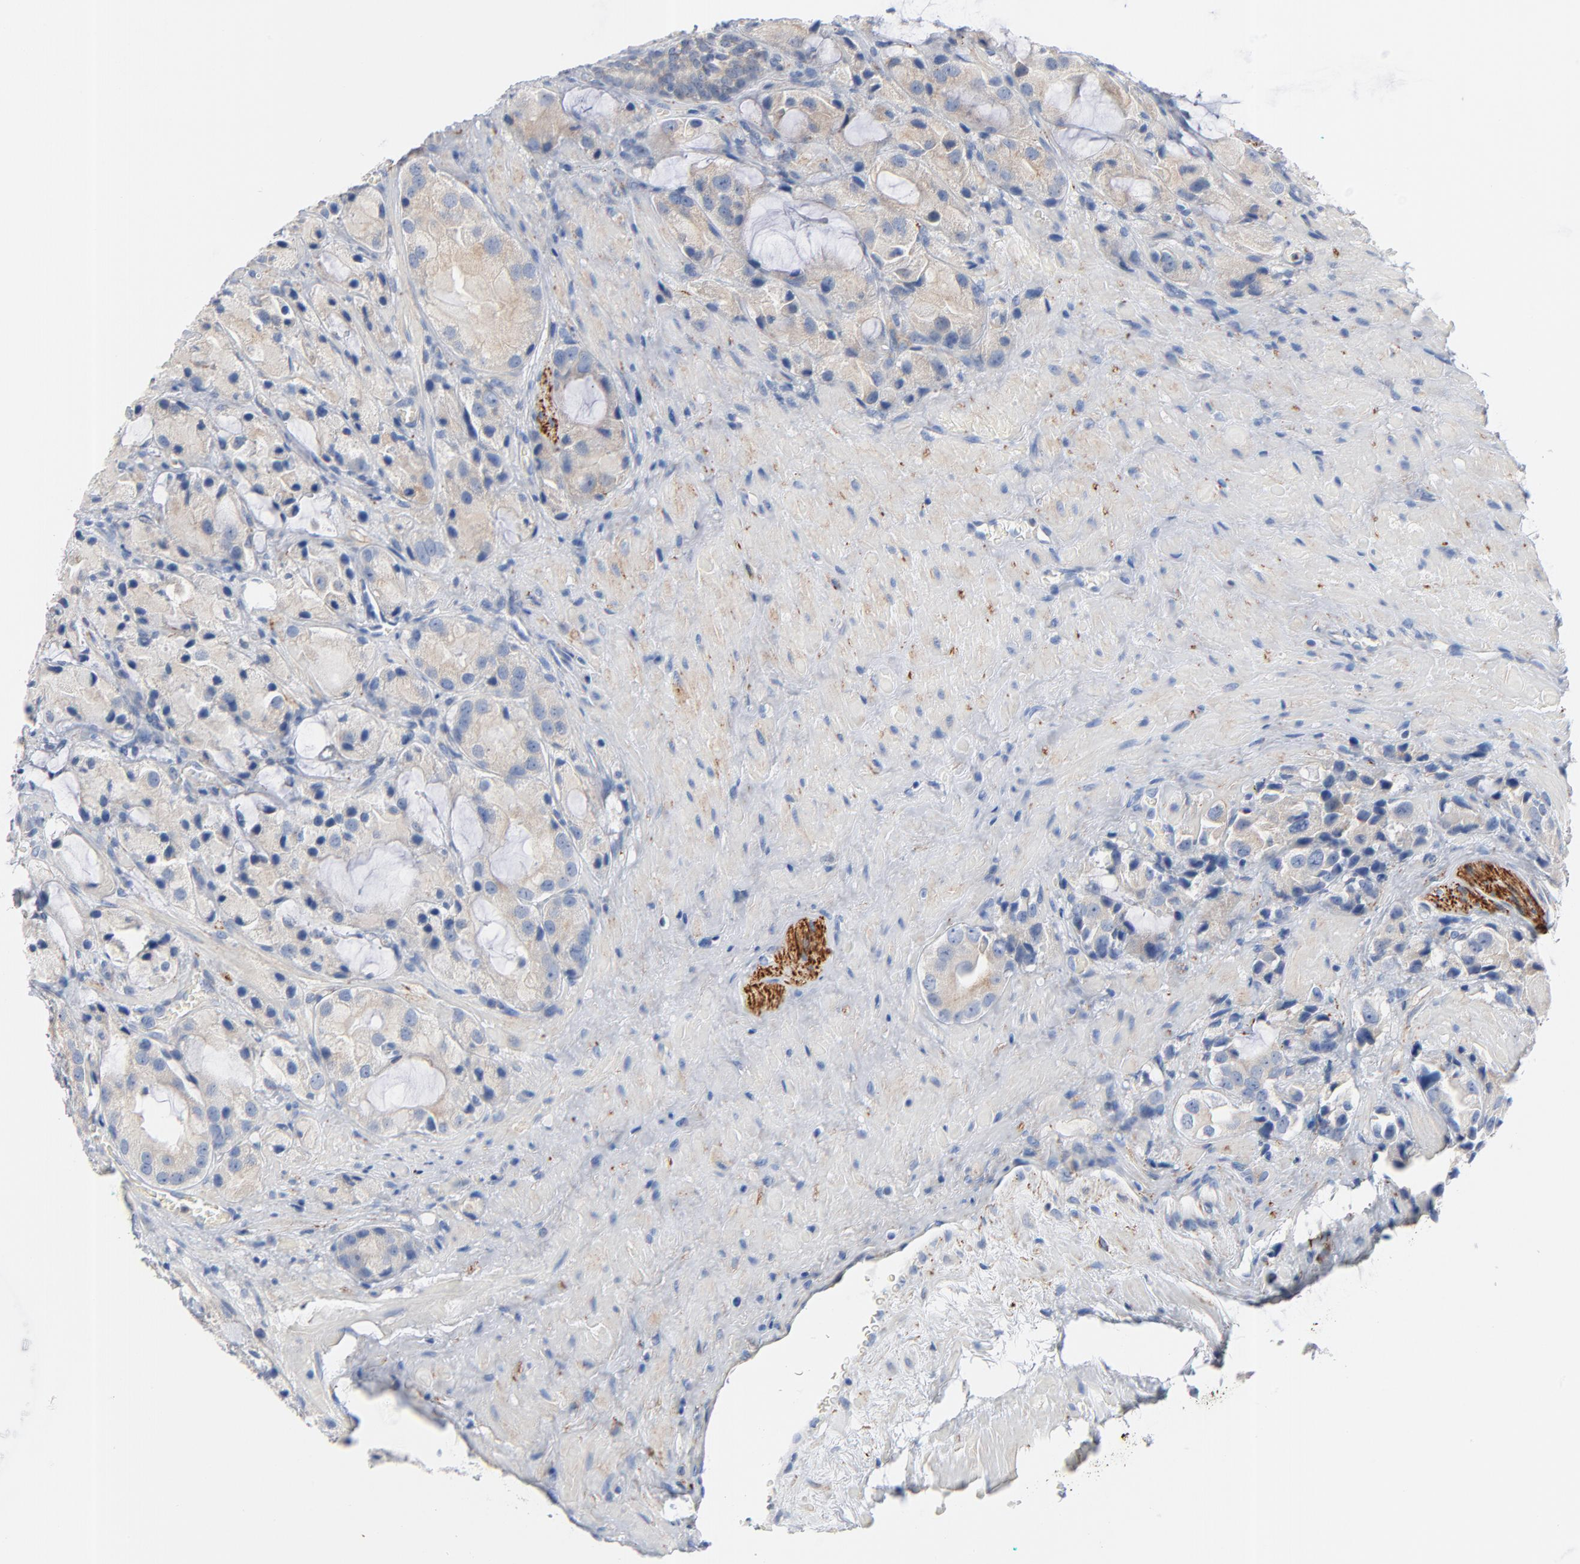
{"staining": {"intensity": "negative", "quantity": "none", "location": "none"}, "tissue": "prostate cancer", "cell_type": "Tumor cells", "image_type": "cancer", "snomed": [{"axis": "morphology", "description": "Adenocarcinoma, High grade"}, {"axis": "topography", "description": "Prostate"}], "caption": "Immunohistochemistry of prostate cancer (high-grade adenocarcinoma) exhibits no positivity in tumor cells.", "gene": "IFT43", "patient": {"sex": "male", "age": 70}}